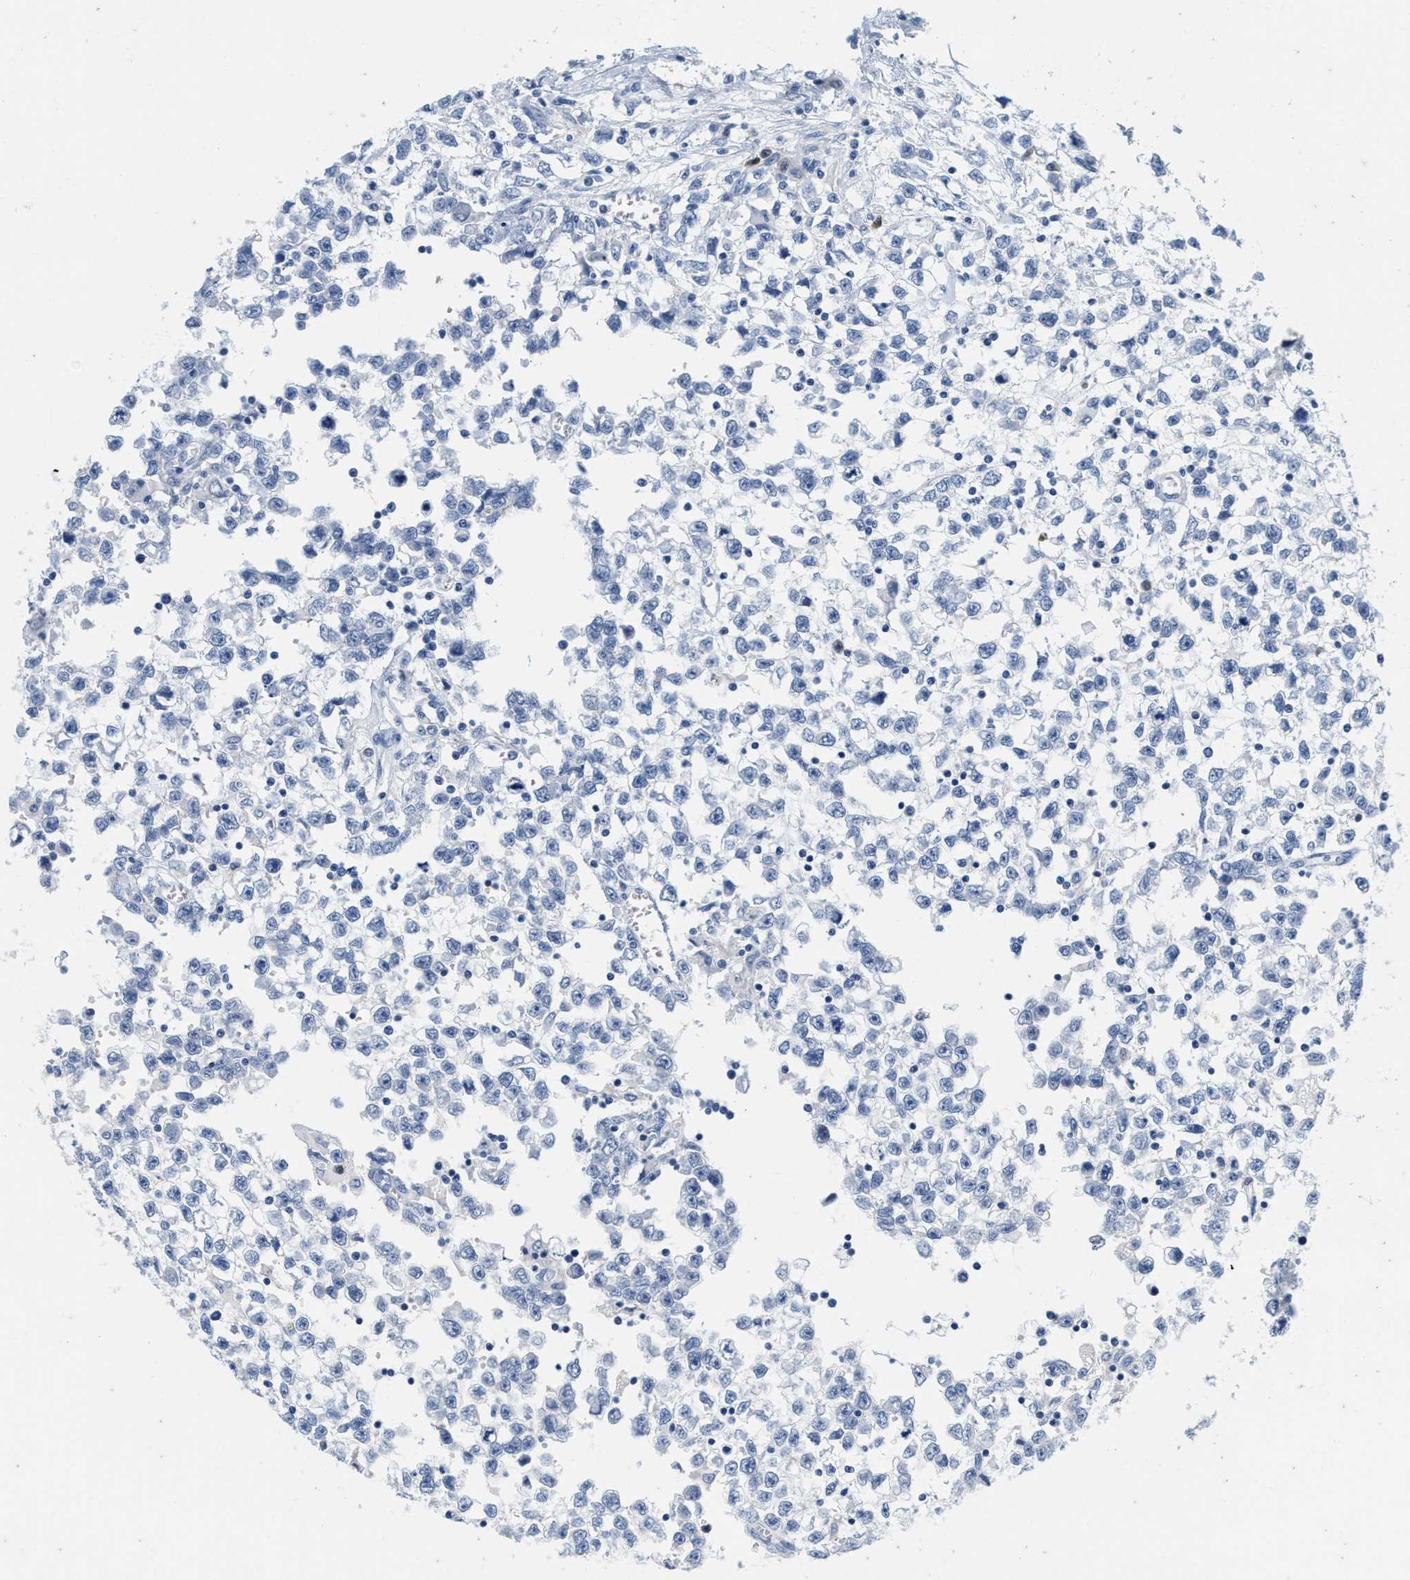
{"staining": {"intensity": "negative", "quantity": "none", "location": "none"}, "tissue": "testis cancer", "cell_type": "Tumor cells", "image_type": "cancer", "snomed": [{"axis": "morphology", "description": "Seminoma, NOS"}, {"axis": "morphology", "description": "Carcinoma, Embryonal, NOS"}, {"axis": "topography", "description": "Testis"}], "caption": "The immunohistochemistry photomicrograph has no significant expression in tumor cells of testis cancer (seminoma) tissue. (Immunohistochemistry (ihc), brightfield microscopy, high magnification).", "gene": "ABCB11", "patient": {"sex": "male", "age": 51}}